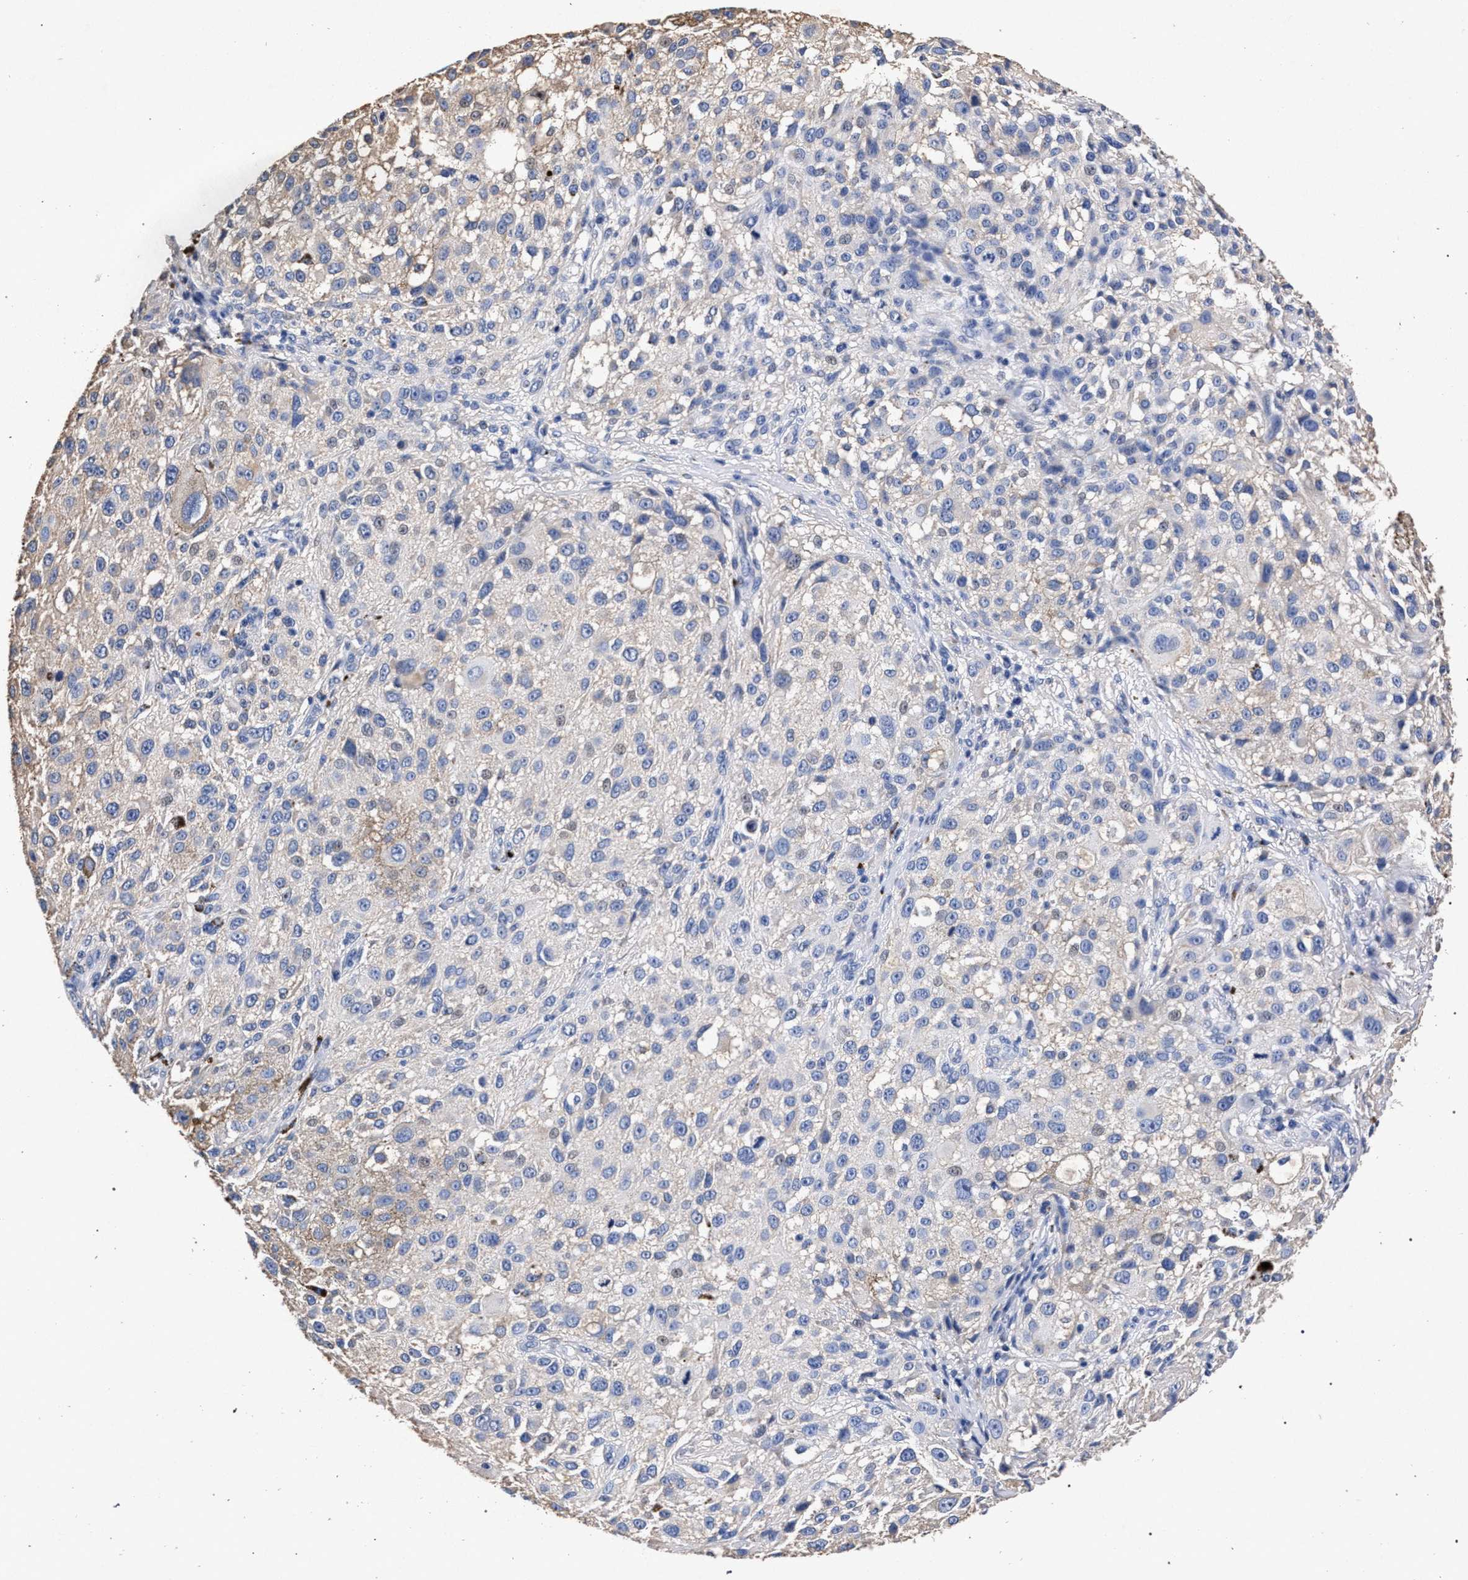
{"staining": {"intensity": "negative", "quantity": "none", "location": "none"}, "tissue": "melanoma", "cell_type": "Tumor cells", "image_type": "cancer", "snomed": [{"axis": "morphology", "description": "Necrosis, NOS"}, {"axis": "morphology", "description": "Malignant melanoma, NOS"}, {"axis": "topography", "description": "Skin"}], "caption": "A high-resolution micrograph shows immunohistochemistry (IHC) staining of melanoma, which demonstrates no significant staining in tumor cells.", "gene": "ATP1A2", "patient": {"sex": "female", "age": 87}}